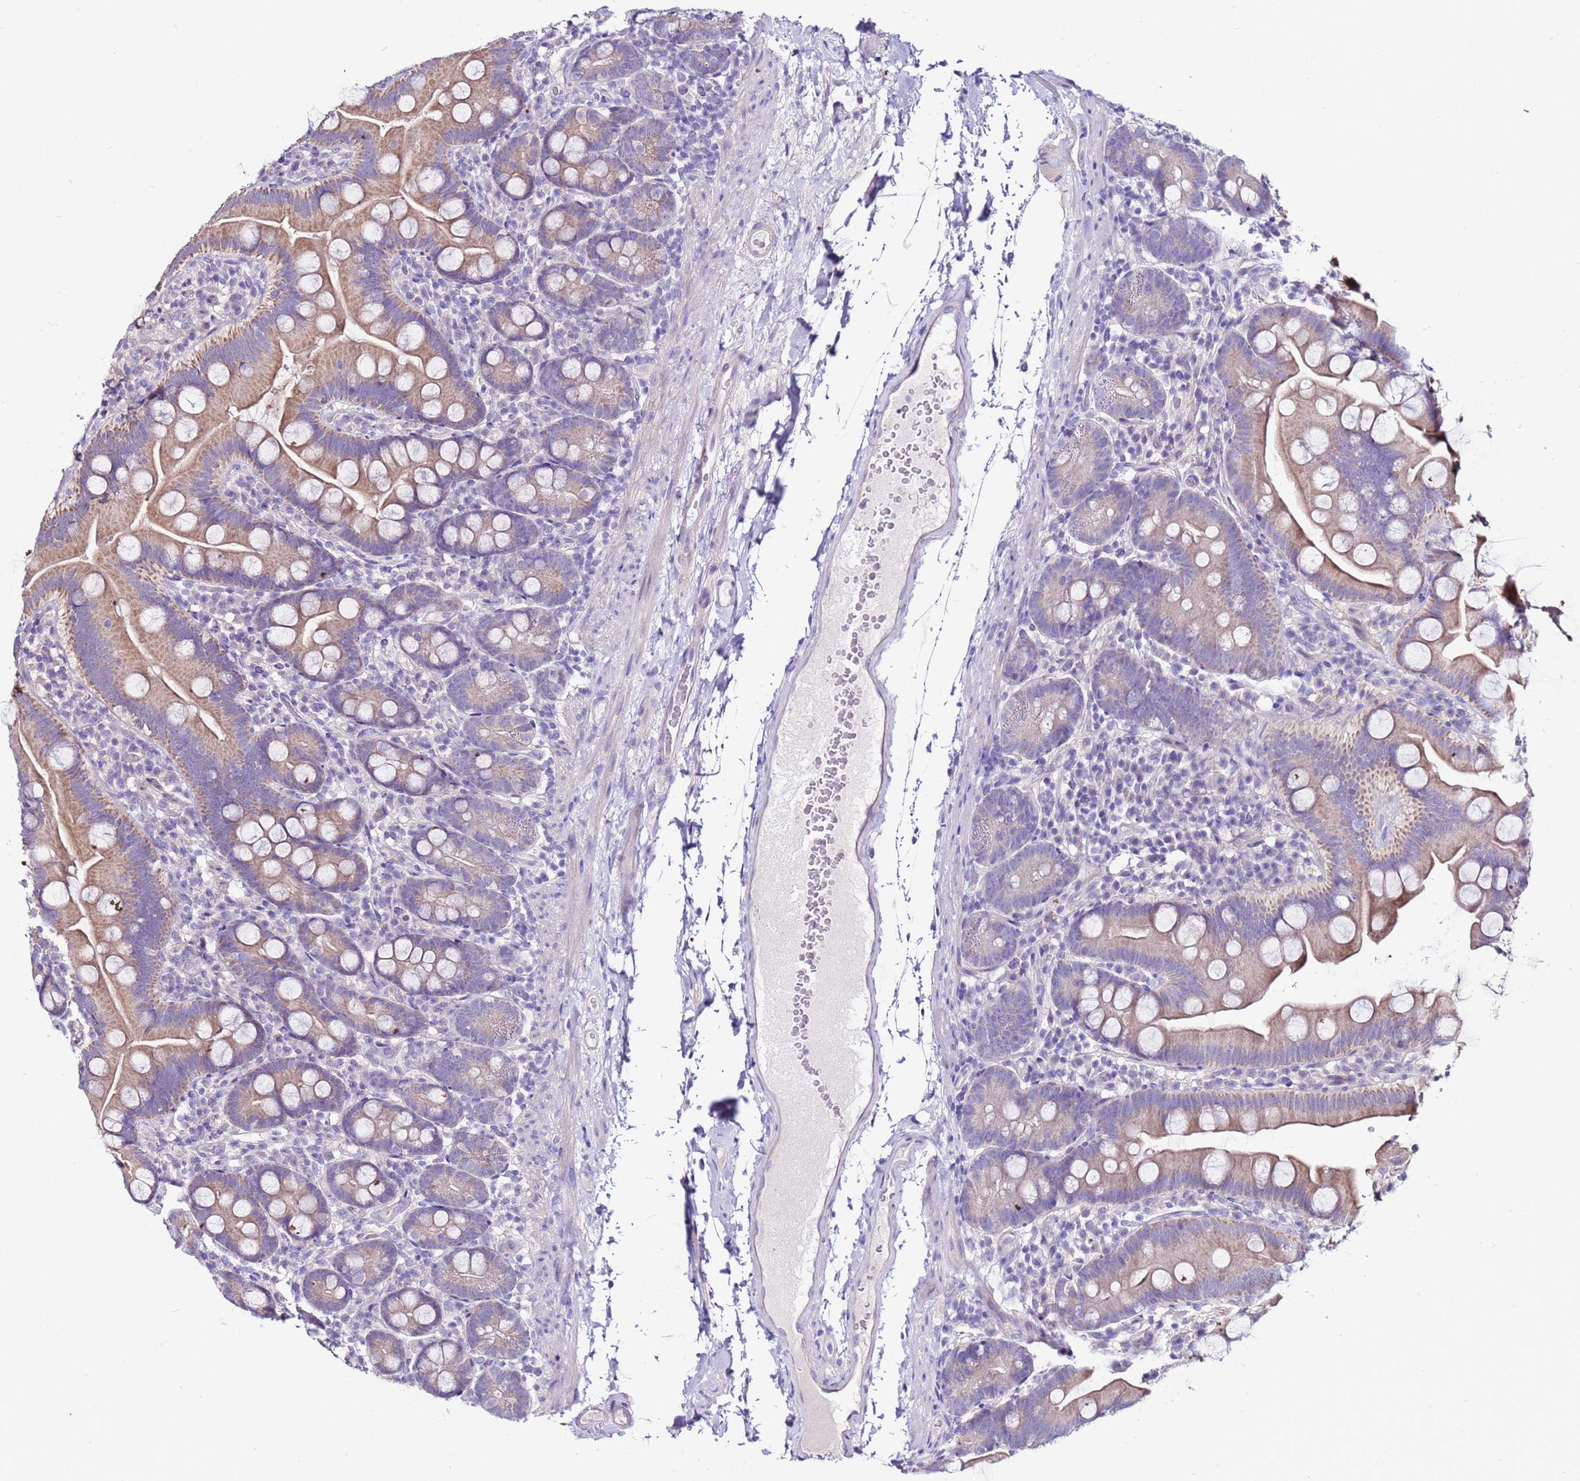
{"staining": {"intensity": "weak", "quantity": ">75%", "location": "cytoplasmic/membranous"}, "tissue": "small intestine", "cell_type": "Glandular cells", "image_type": "normal", "snomed": [{"axis": "morphology", "description": "Normal tissue, NOS"}, {"axis": "topography", "description": "Small intestine"}], "caption": "Immunohistochemical staining of unremarkable human small intestine exhibits low levels of weak cytoplasmic/membranous expression in approximately >75% of glandular cells. The protein is stained brown, and the nuclei are stained in blue (DAB (3,3'-diaminobenzidine) IHC with brightfield microscopy, high magnification).", "gene": "MYBPC3", "patient": {"sex": "female", "age": 68}}